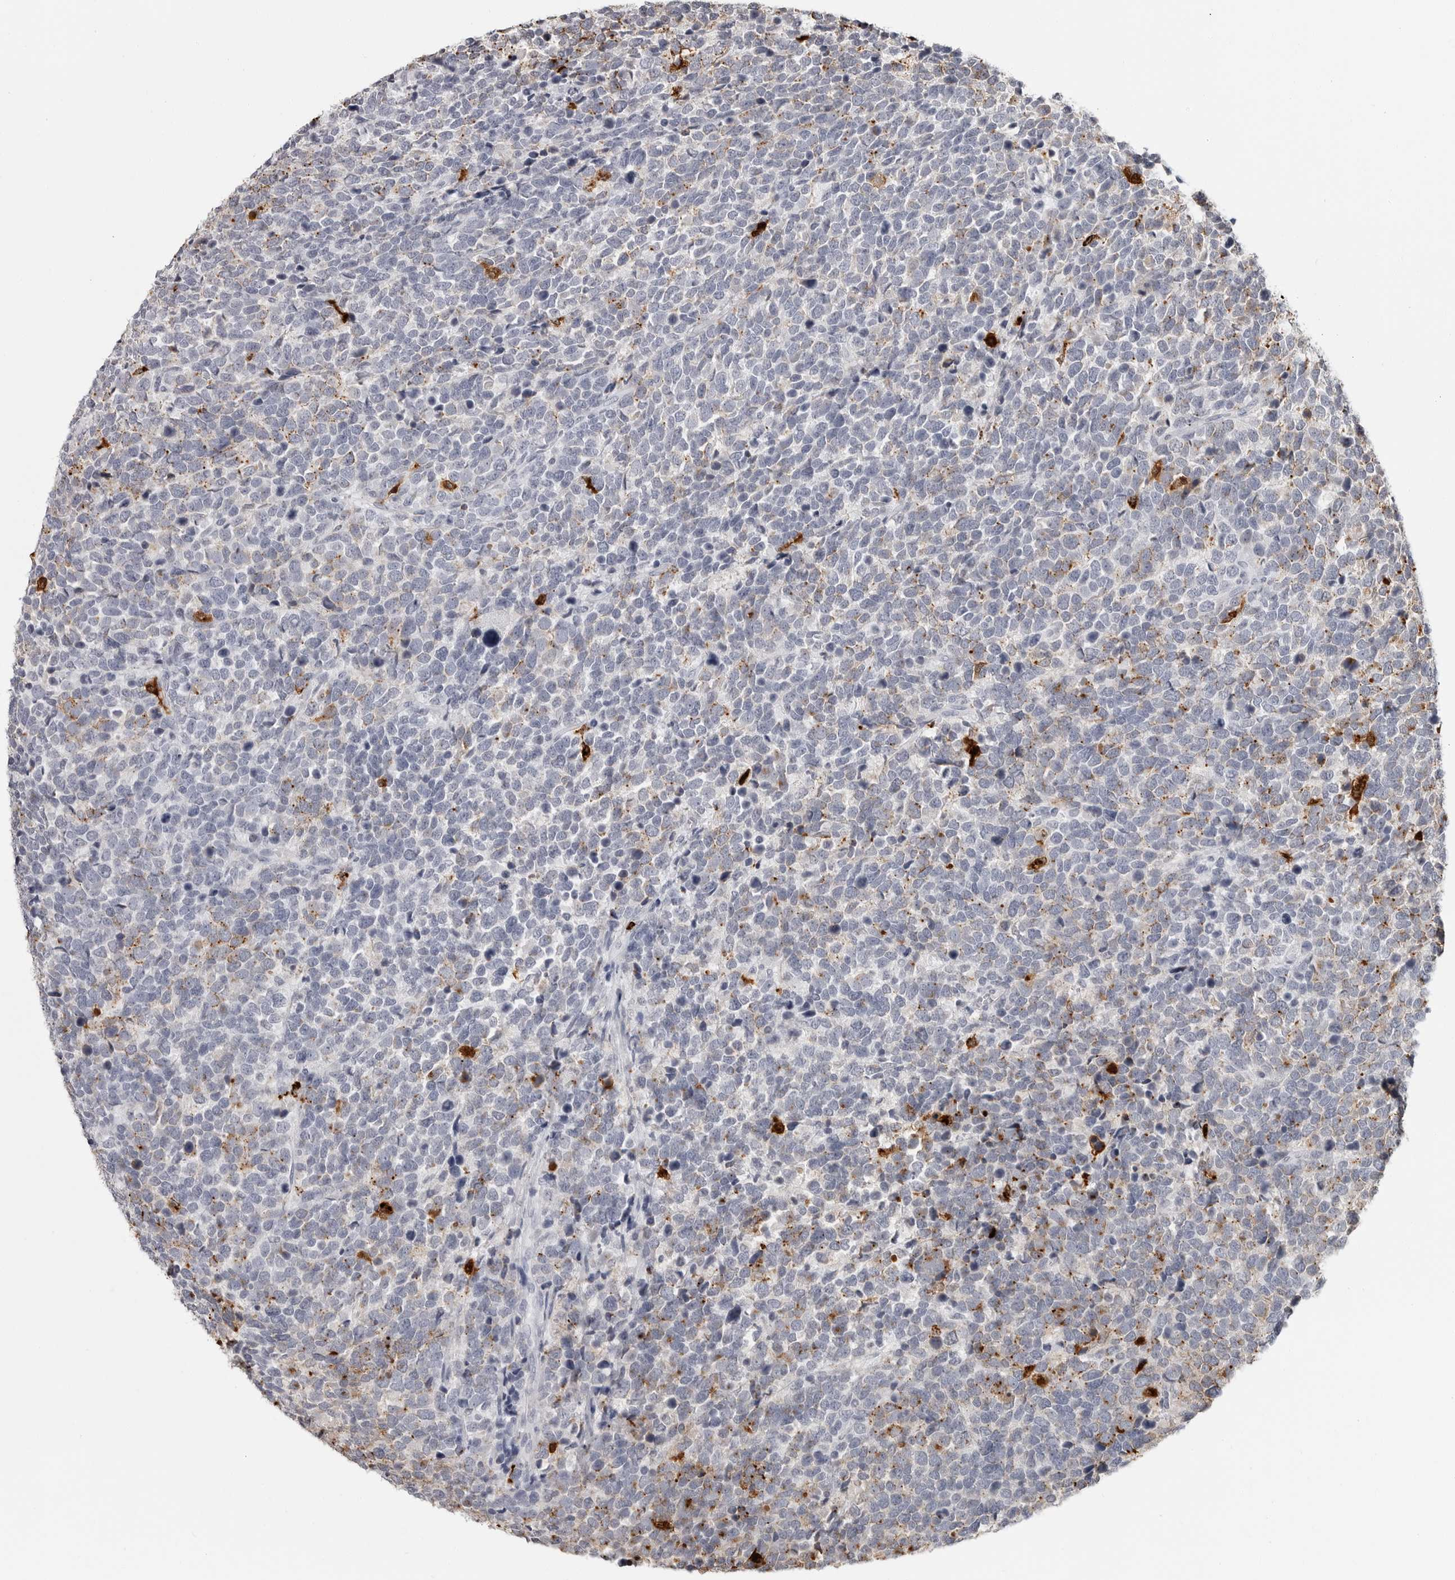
{"staining": {"intensity": "negative", "quantity": "none", "location": "none"}, "tissue": "urothelial cancer", "cell_type": "Tumor cells", "image_type": "cancer", "snomed": [{"axis": "morphology", "description": "Urothelial carcinoma, High grade"}, {"axis": "topography", "description": "Urinary bladder"}], "caption": "An image of urothelial cancer stained for a protein reveals no brown staining in tumor cells.", "gene": "IFI30", "patient": {"sex": "female", "age": 82}}